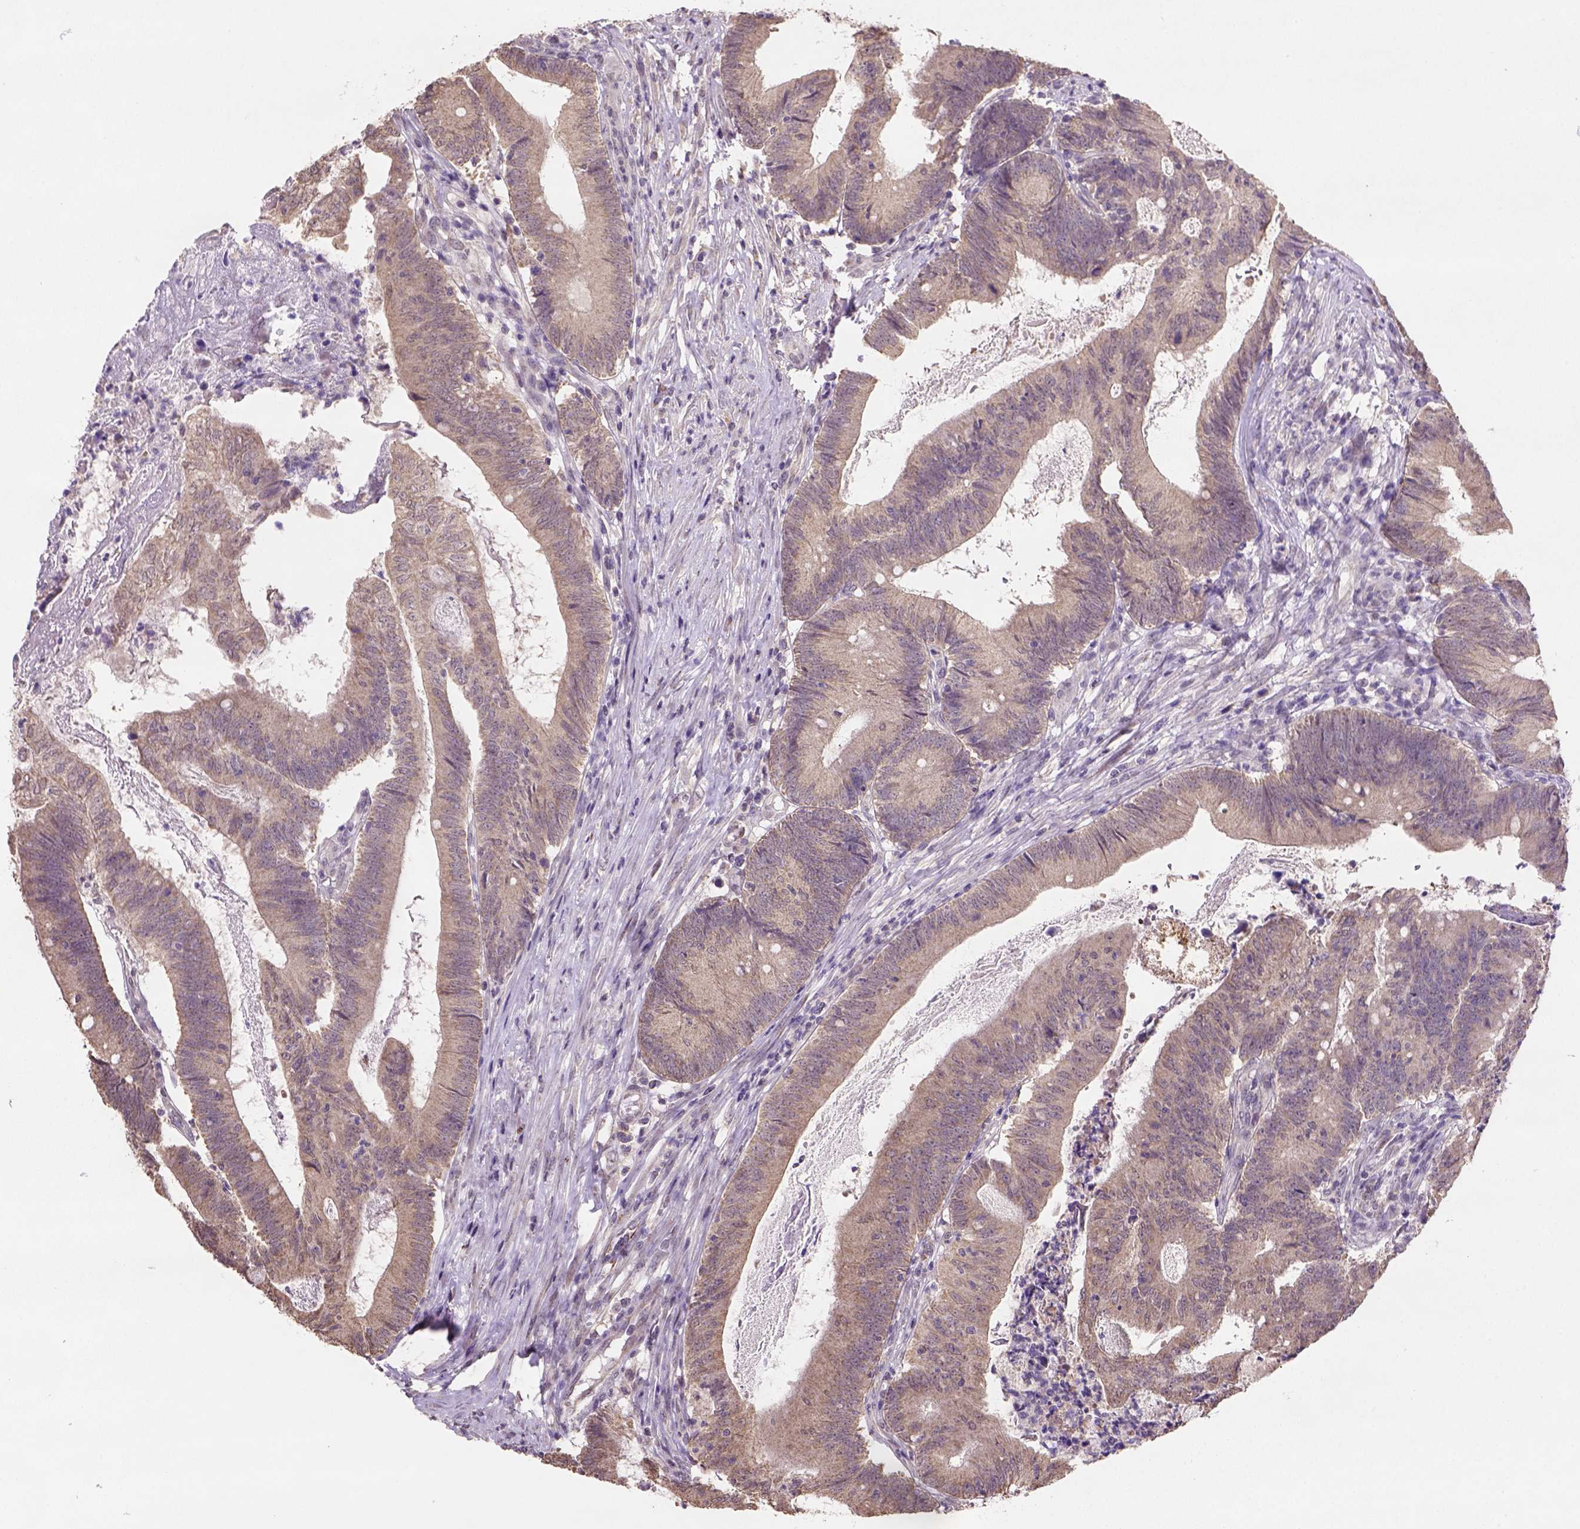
{"staining": {"intensity": "weak", "quantity": ">75%", "location": "cytoplasmic/membranous"}, "tissue": "colorectal cancer", "cell_type": "Tumor cells", "image_type": "cancer", "snomed": [{"axis": "morphology", "description": "Adenocarcinoma, NOS"}, {"axis": "topography", "description": "Colon"}], "caption": "DAB immunohistochemical staining of human adenocarcinoma (colorectal) shows weak cytoplasmic/membranous protein staining in about >75% of tumor cells. (DAB (3,3'-diaminobenzidine) IHC with brightfield microscopy, high magnification).", "gene": "NUDT10", "patient": {"sex": "female", "age": 70}}